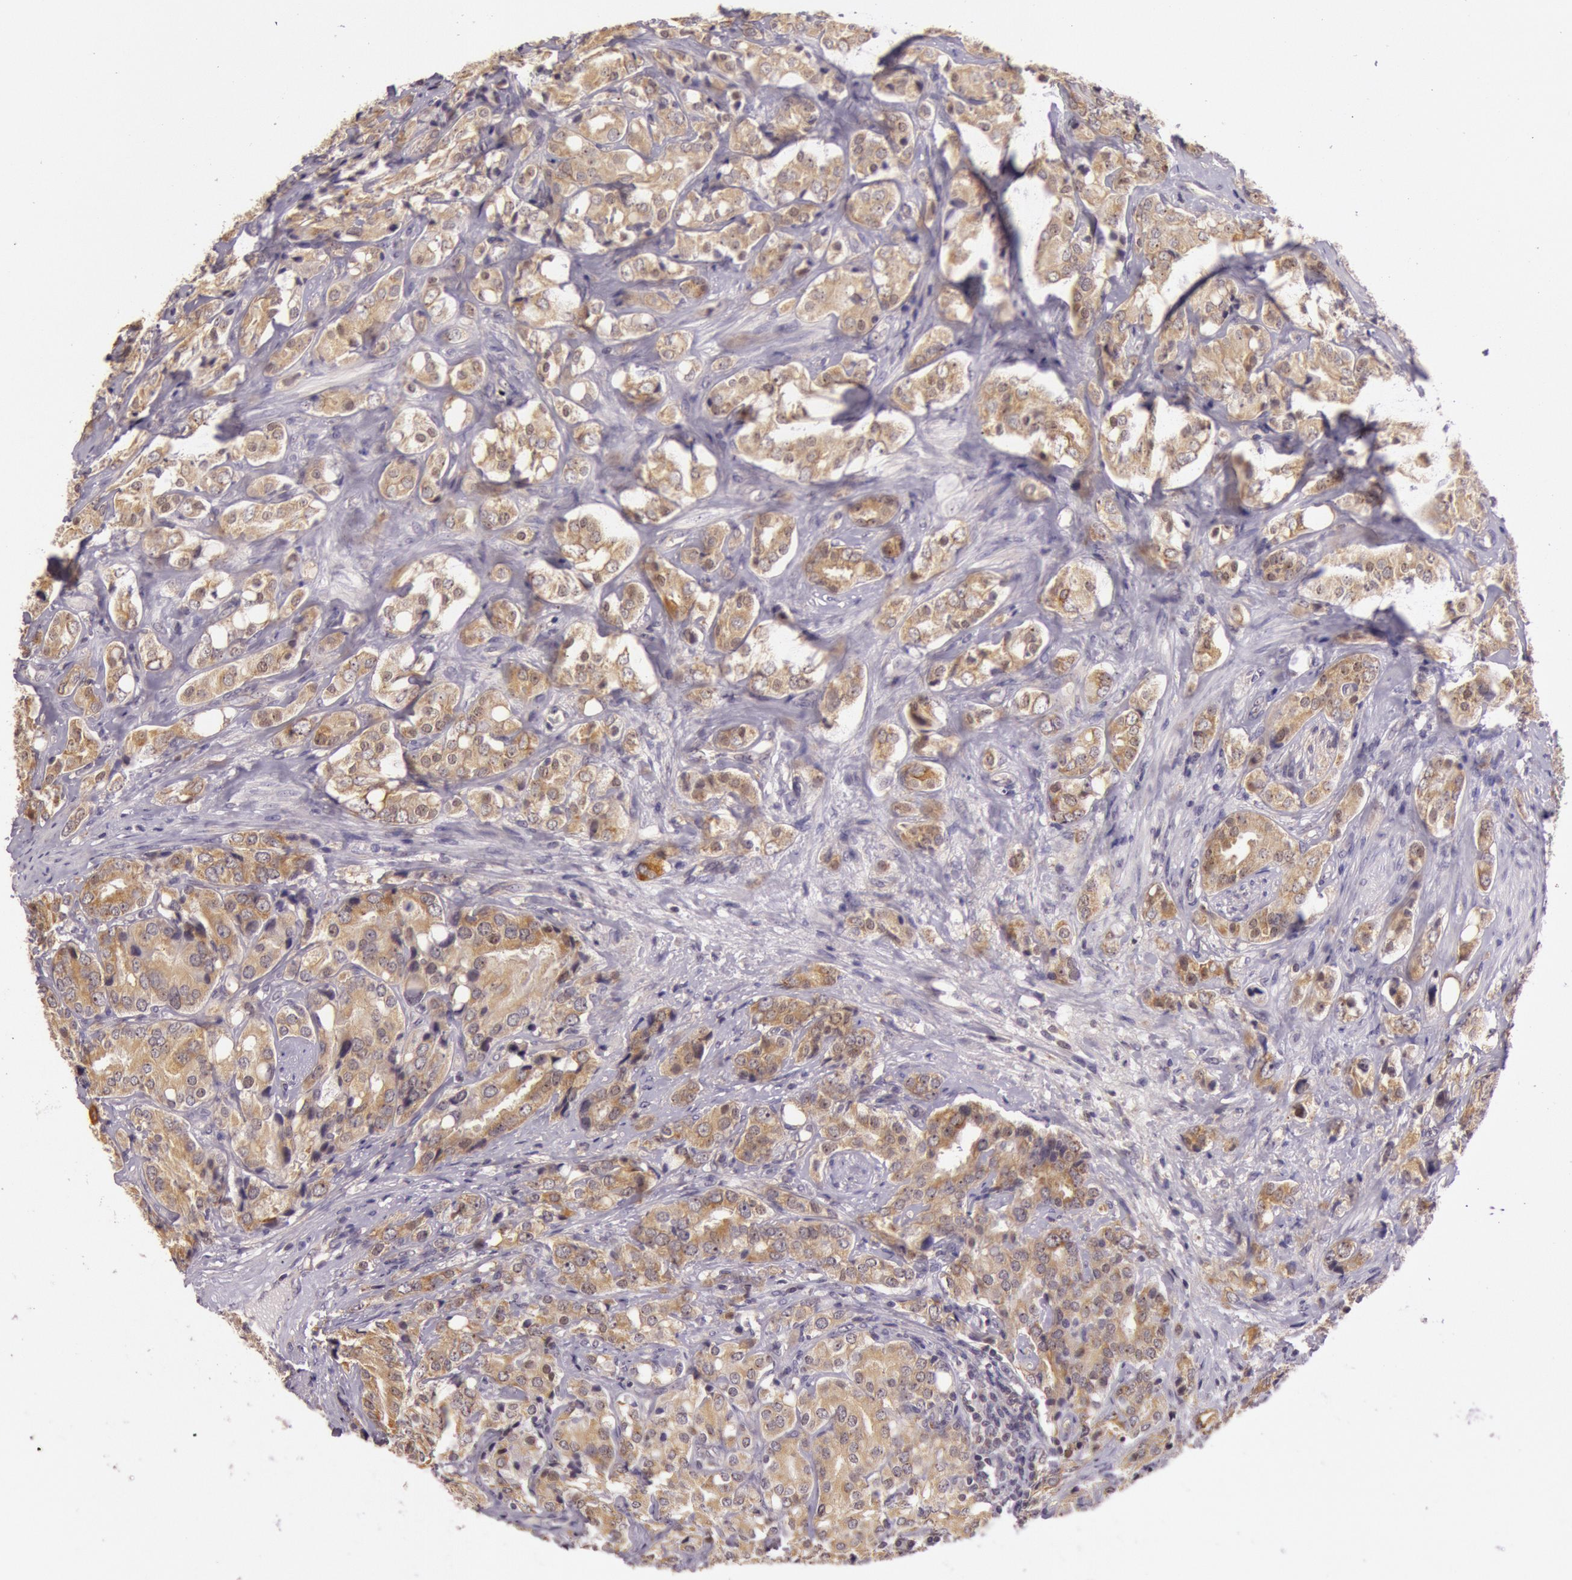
{"staining": {"intensity": "moderate", "quantity": ">75%", "location": "cytoplasmic/membranous,nuclear"}, "tissue": "prostate cancer", "cell_type": "Tumor cells", "image_type": "cancer", "snomed": [{"axis": "morphology", "description": "Adenocarcinoma, High grade"}, {"axis": "topography", "description": "Prostate"}], "caption": "Human high-grade adenocarcinoma (prostate) stained with a protein marker reveals moderate staining in tumor cells.", "gene": "CDK16", "patient": {"sex": "male", "age": 68}}